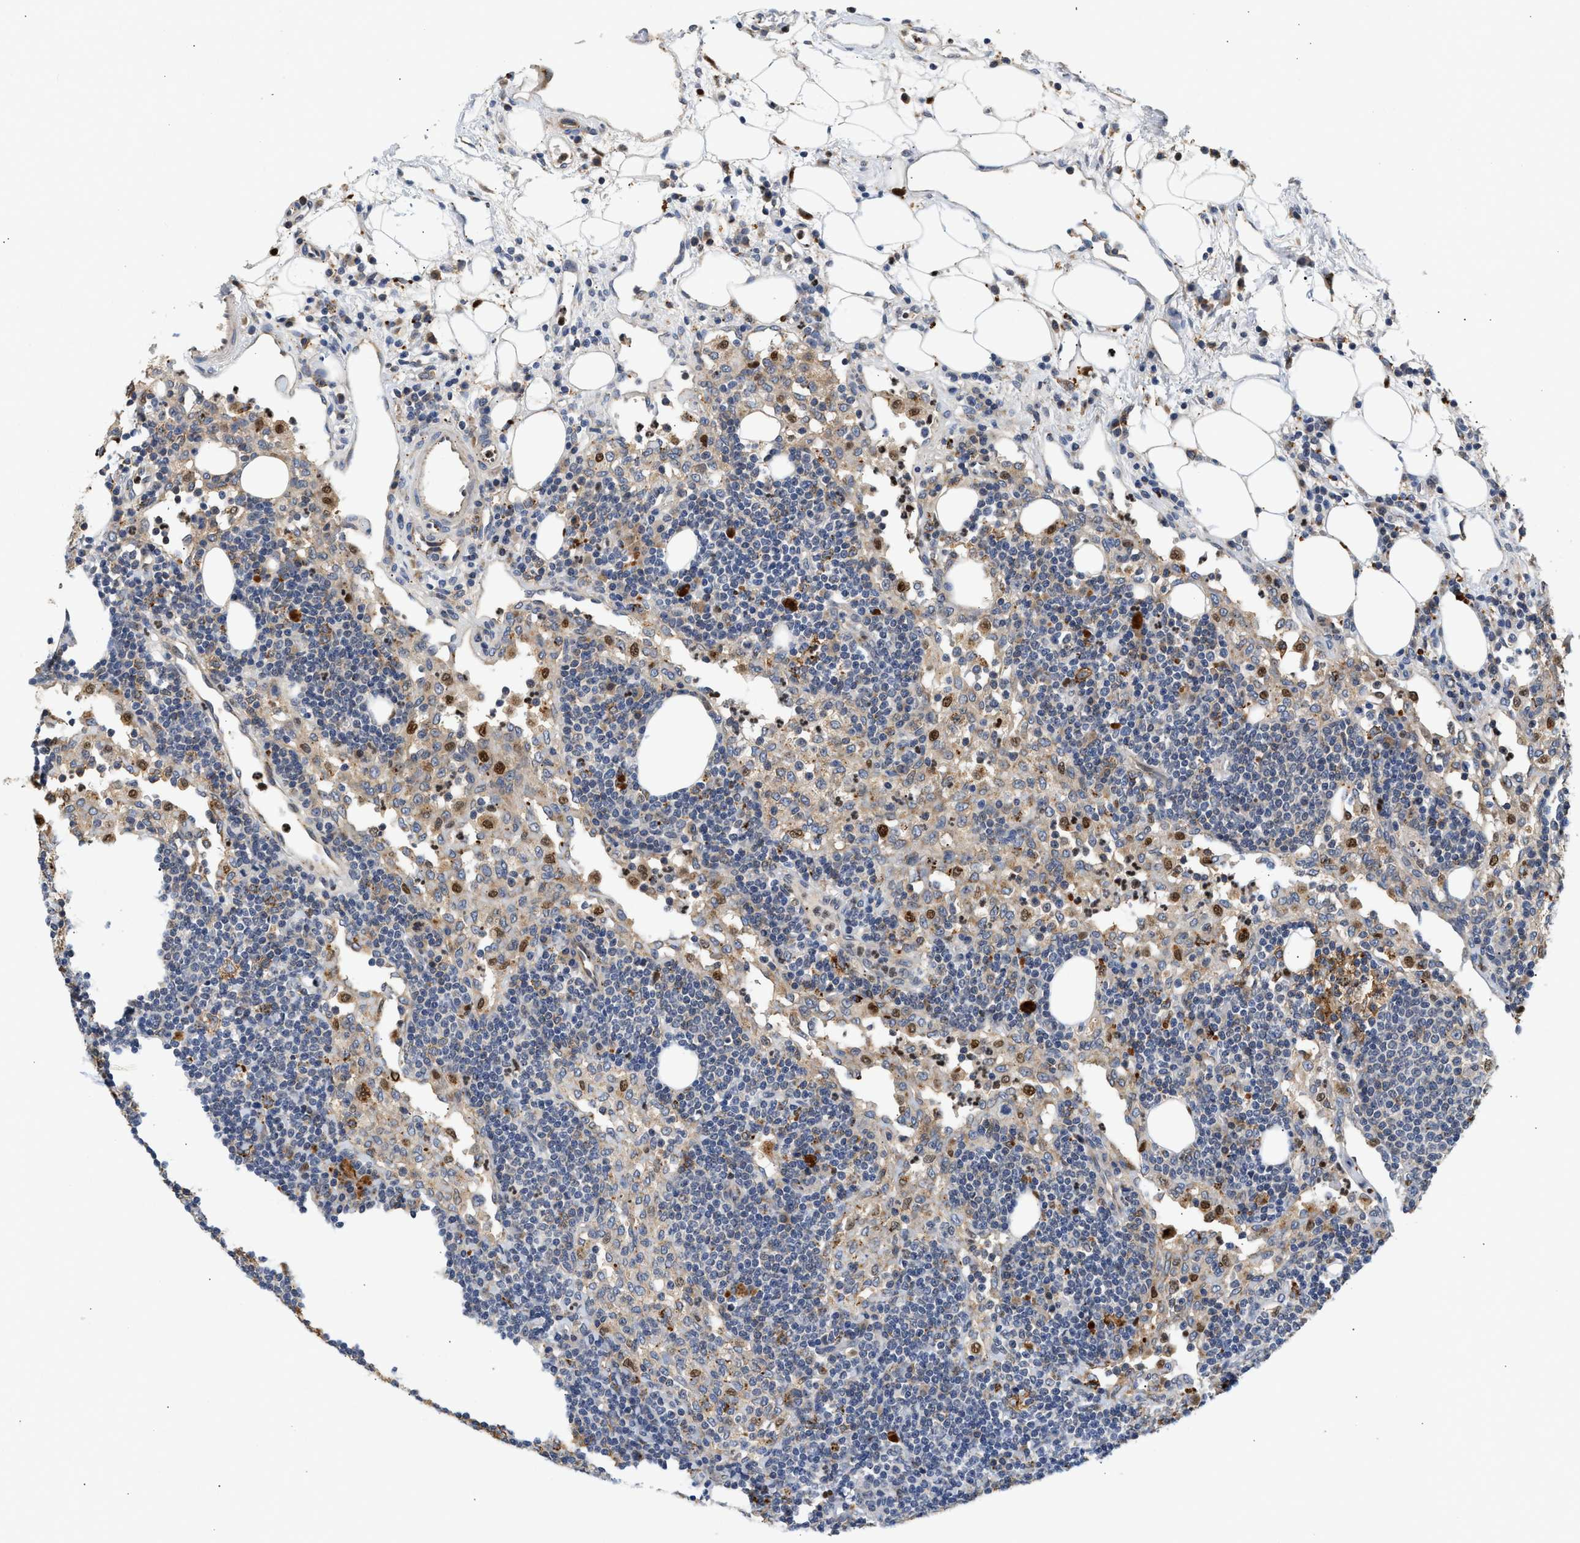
{"staining": {"intensity": "moderate", "quantity": ">75%", "location": "cytoplasmic/membranous"}, "tissue": "lymph node", "cell_type": "Germinal center cells", "image_type": "normal", "snomed": [{"axis": "morphology", "description": "Normal tissue, NOS"}, {"axis": "morphology", "description": "Carcinoid, malignant, NOS"}, {"axis": "topography", "description": "Lymph node"}], "caption": "Moderate cytoplasmic/membranous positivity for a protein is seen in approximately >75% of germinal center cells of normal lymph node using IHC.", "gene": "PPM1L", "patient": {"sex": "male", "age": 47}}